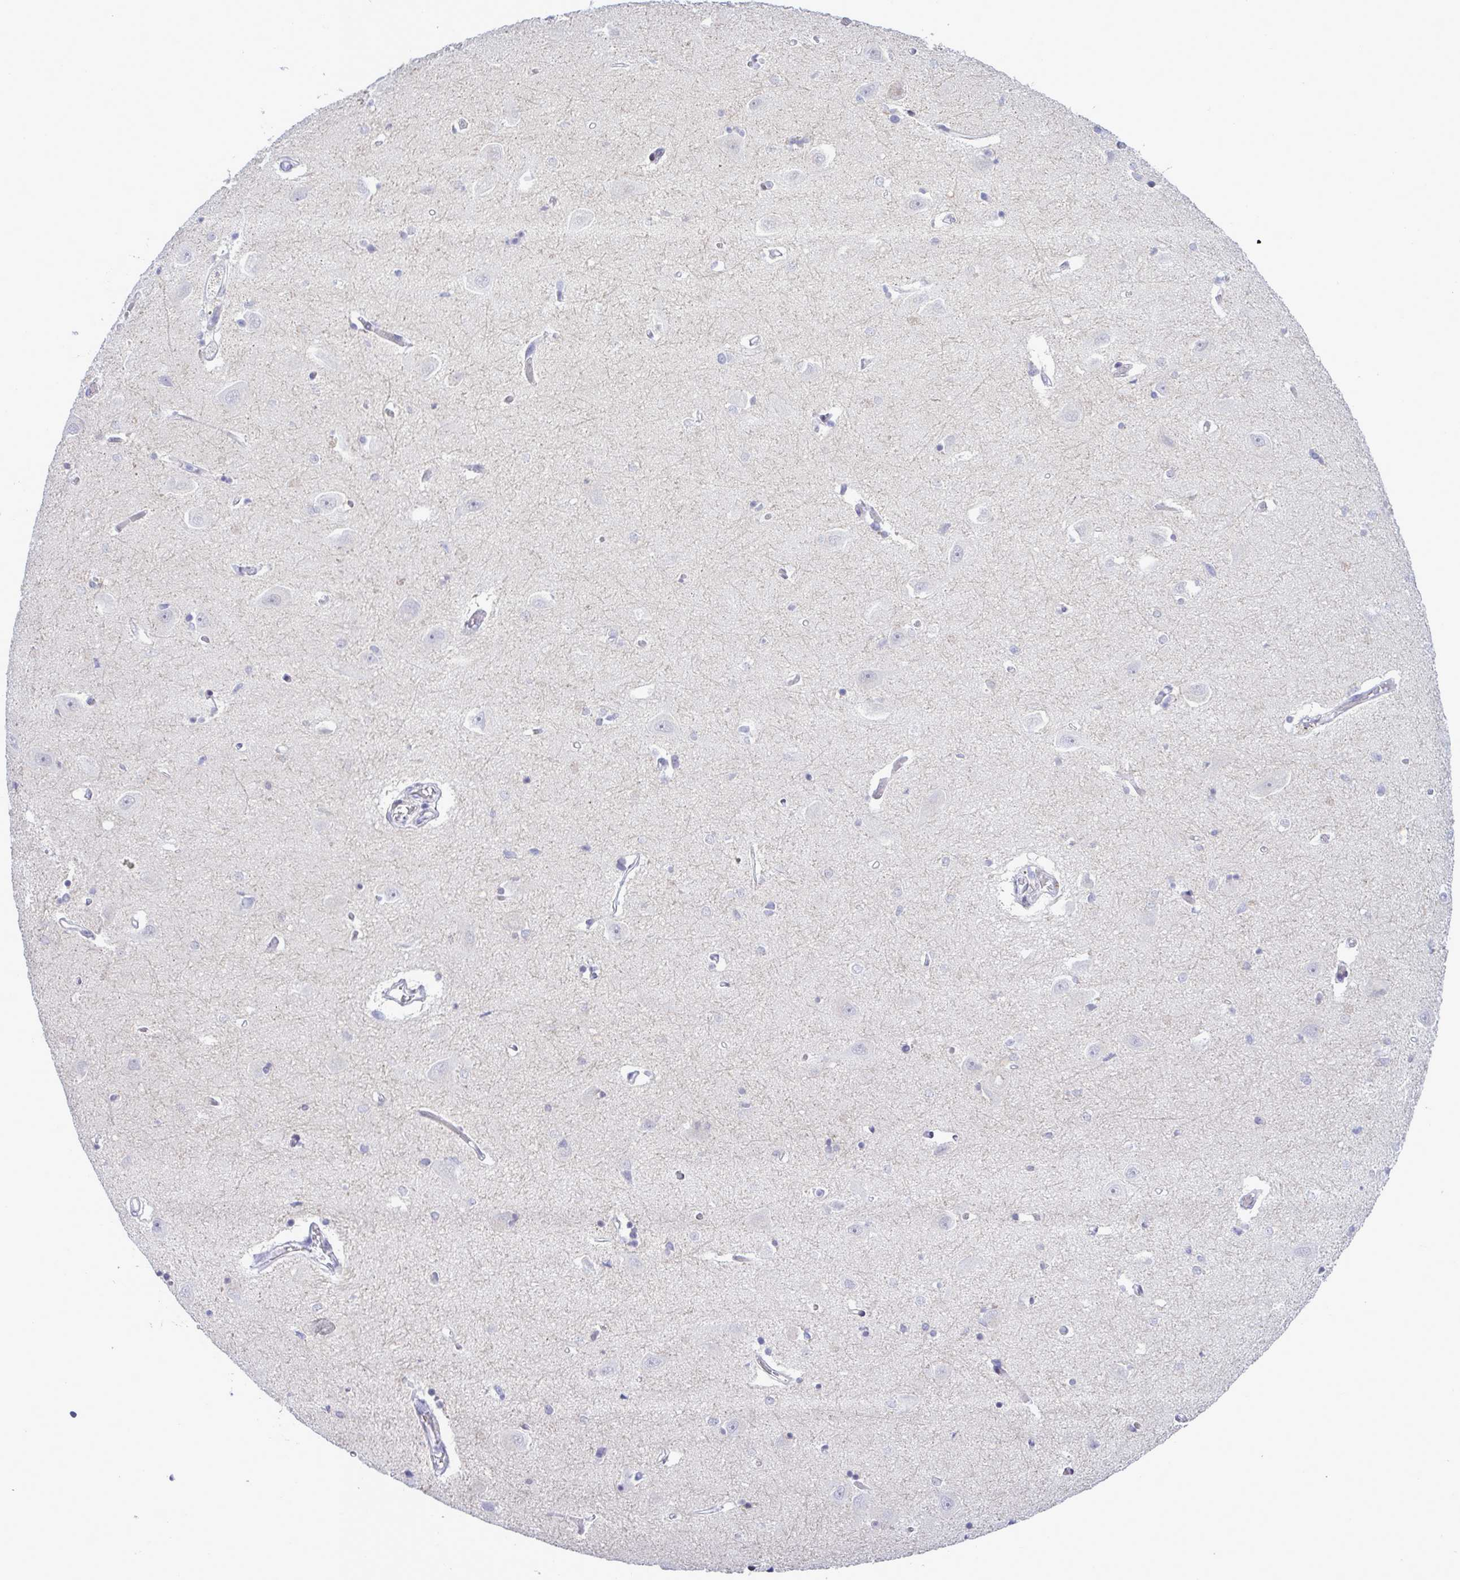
{"staining": {"intensity": "negative", "quantity": "none", "location": "none"}, "tissue": "caudate", "cell_type": "Glial cells", "image_type": "normal", "snomed": [{"axis": "morphology", "description": "Normal tissue, NOS"}, {"axis": "topography", "description": "Lateral ventricle wall"}, {"axis": "topography", "description": "Hippocampus"}], "caption": "IHC of unremarkable human caudate exhibits no staining in glial cells.", "gene": "MFSD4A", "patient": {"sex": "female", "age": 63}}